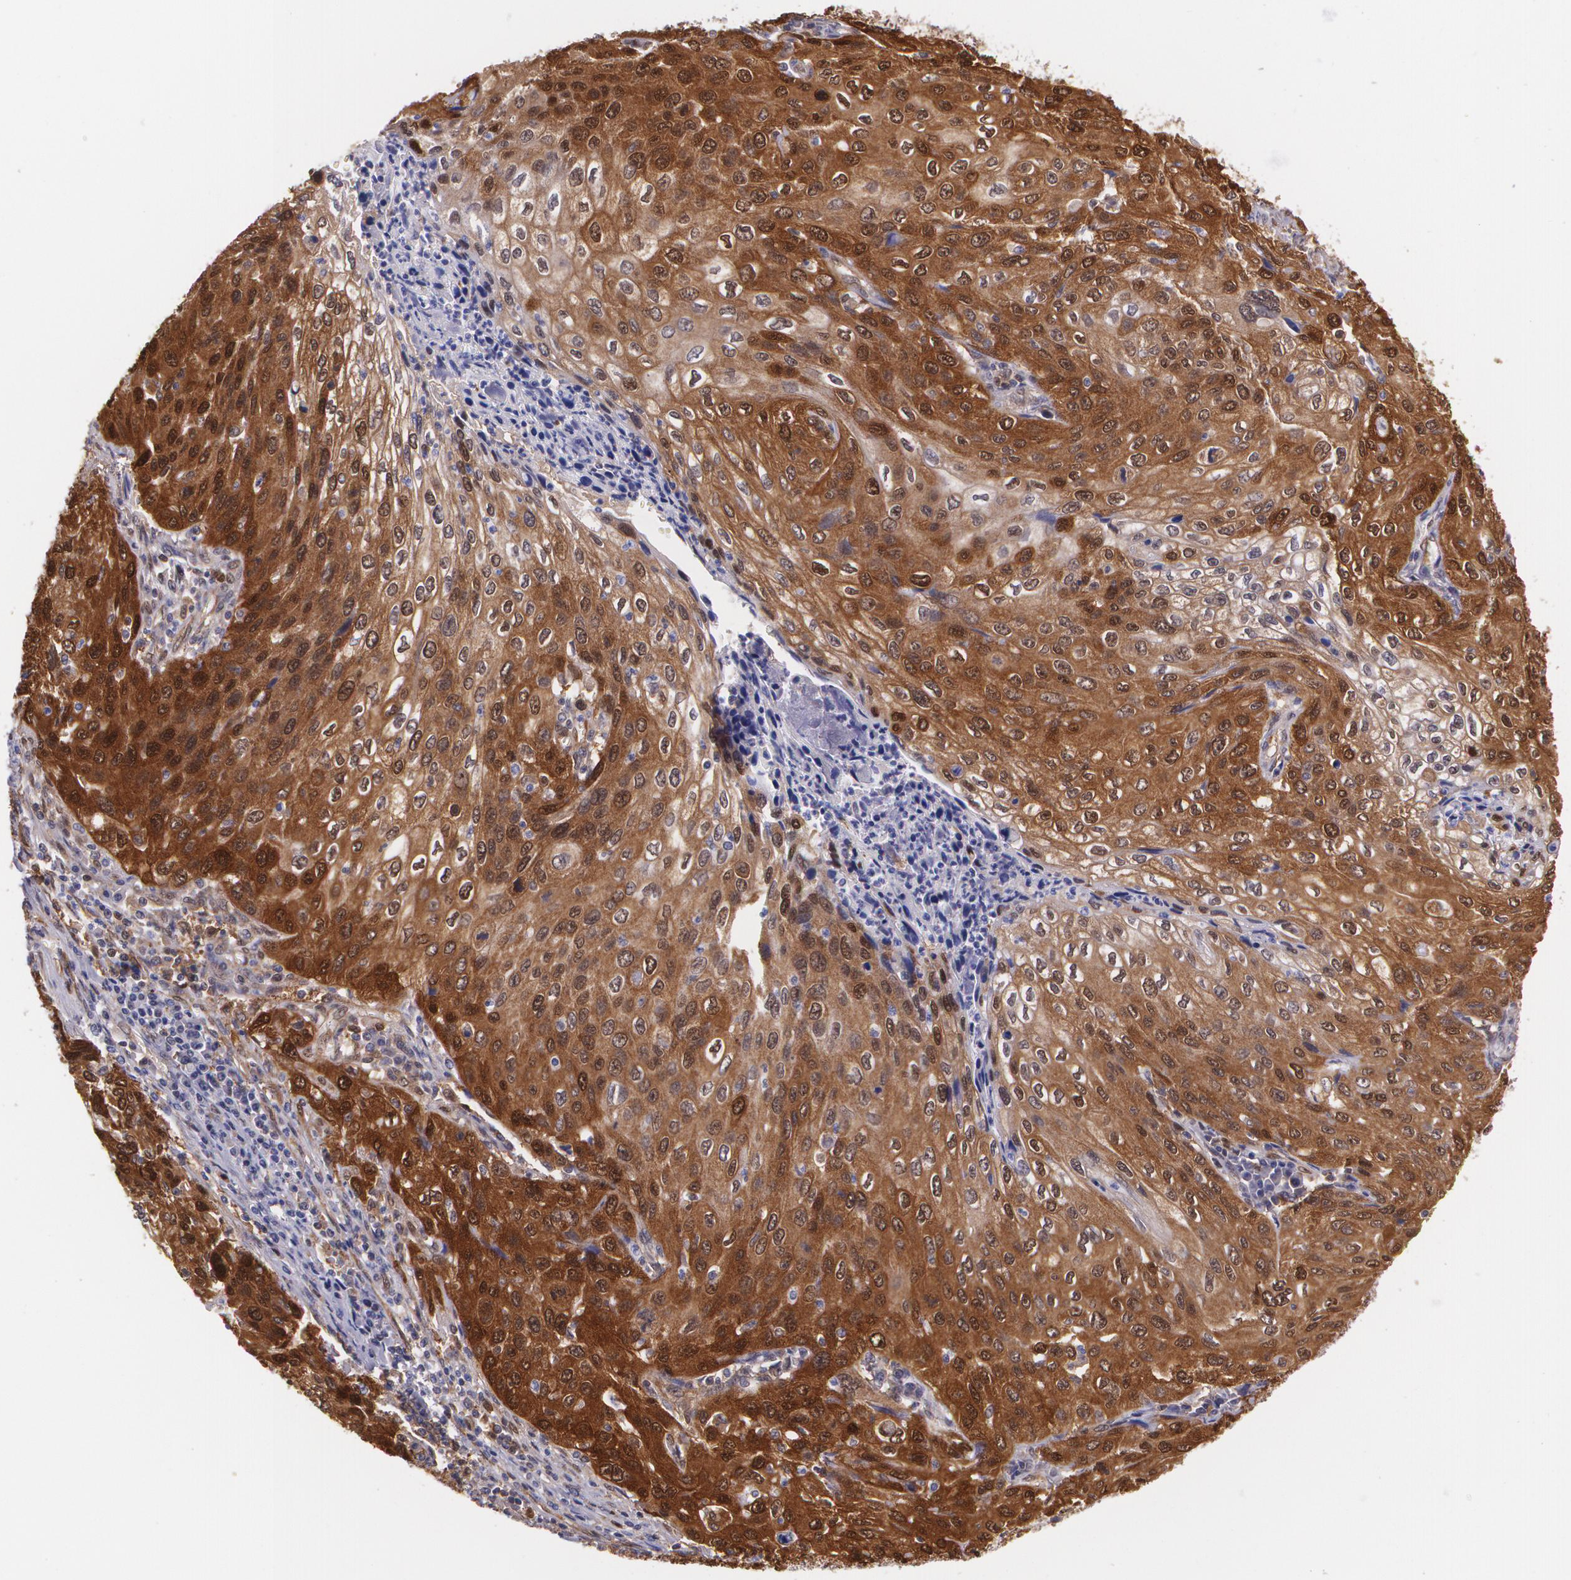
{"staining": {"intensity": "strong", "quantity": ">75%", "location": "cytoplasmic/membranous"}, "tissue": "cervical cancer", "cell_type": "Tumor cells", "image_type": "cancer", "snomed": [{"axis": "morphology", "description": "Squamous cell carcinoma, NOS"}, {"axis": "topography", "description": "Cervix"}], "caption": "Cervical cancer tissue displays strong cytoplasmic/membranous staining in about >75% of tumor cells", "gene": "HSPH1", "patient": {"sex": "female", "age": 32}}